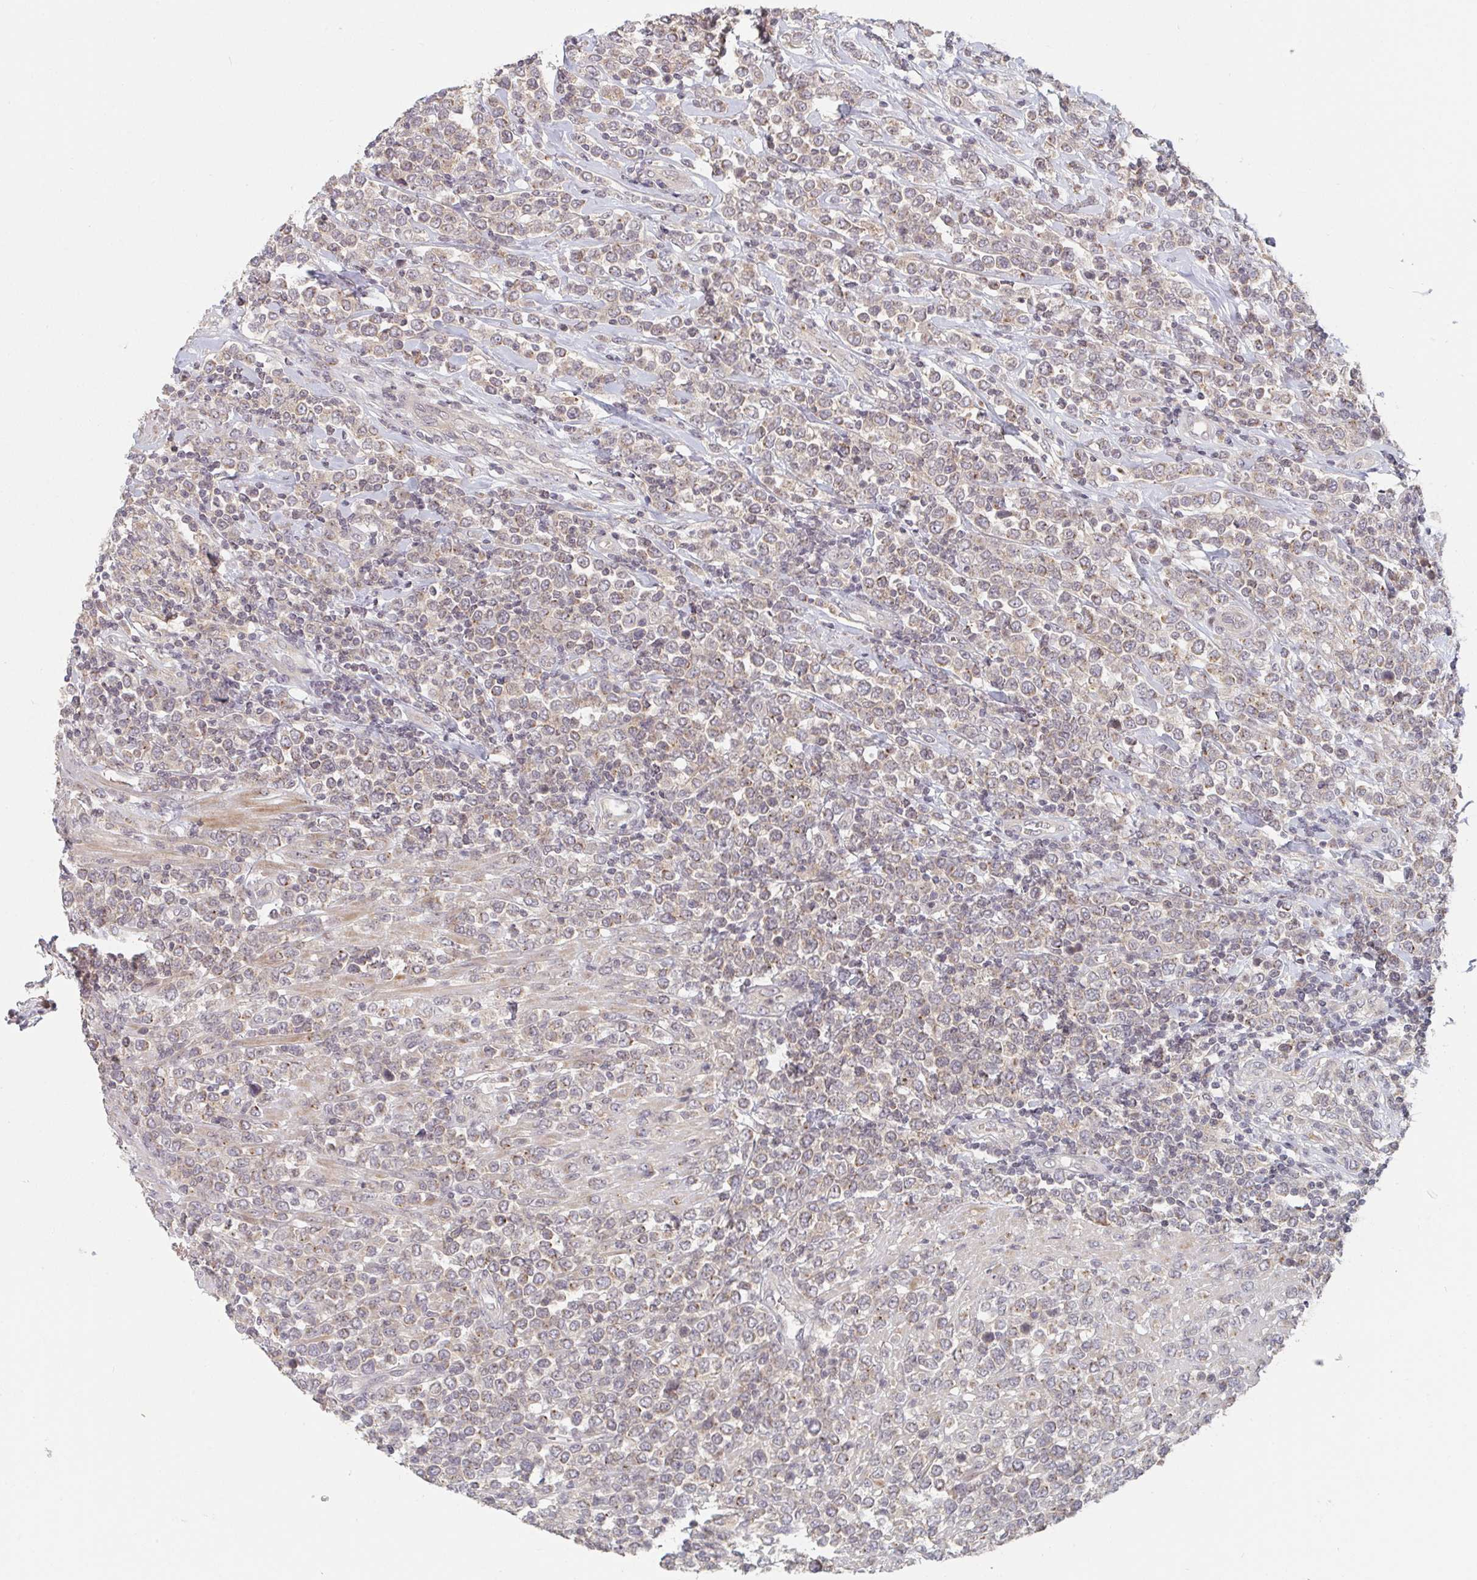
{"staining": {"intensity": "weak", "quantity": "25%-75%", "location": "cytoplasmic/membranous"}, "tissue": "lymphoma", "cell_type": "Tumor cells", "image_type": "cancer", "snomed": [{"axis": "morphology", "description": "Malignant lymphoma, non-Hodgkin's type, High grade"}, {"axis": "topography", "description": "Soft tissue"}], "caption": "IHC (DAB) staining of malignant lymphoma, non-Hodgkin's type (high-grade) displays weak cytoplasmic/membranous protein positivity in approximately 25%-75% of tumor cells.", "gene": "DCST1", "patient": {"sex": "female", "age": 56}}